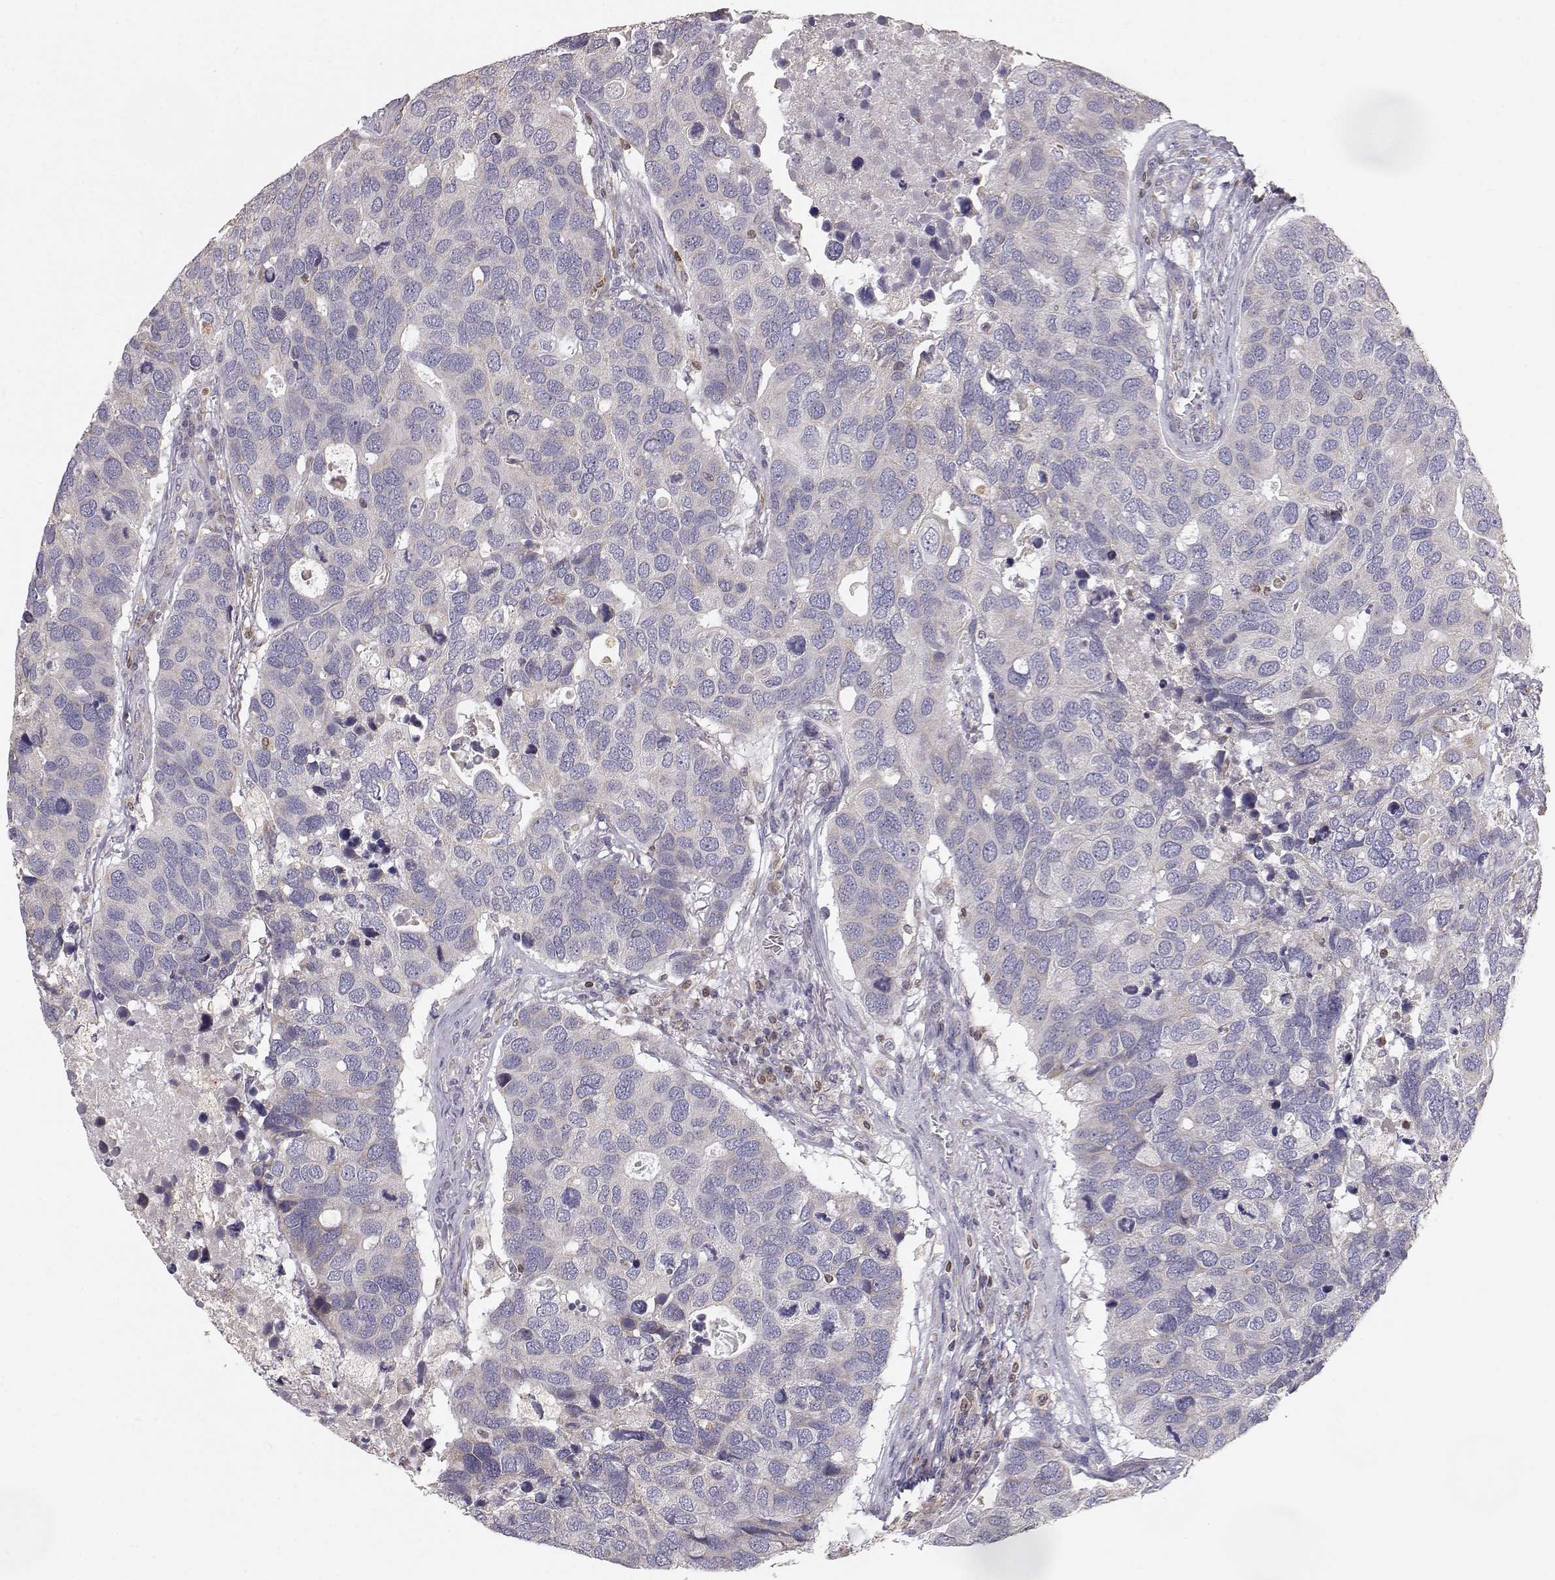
{"staining": {"intensity": "weak", "quantity": "<25%", "location": "cytoplasmic/membranous"}, "tissue": "breast cancer", "cell_type": "Tumor cells", "image_type": "cancer", "snomed": [{"axis": "morphology", "description": "Duct carcinoma"}, {"axis": "topography", "description": "Breast"}], "caption": "A histopathology image of human breast cancer is negative for staining in tumor cells. The staining is performed using DAB (3,3'-diaminobenzidine) brown chromogen with nuclei counter-stained in using hematoxylin.", "gene": "GRAP2", "patient": {"sex": "female", "age": 83}}